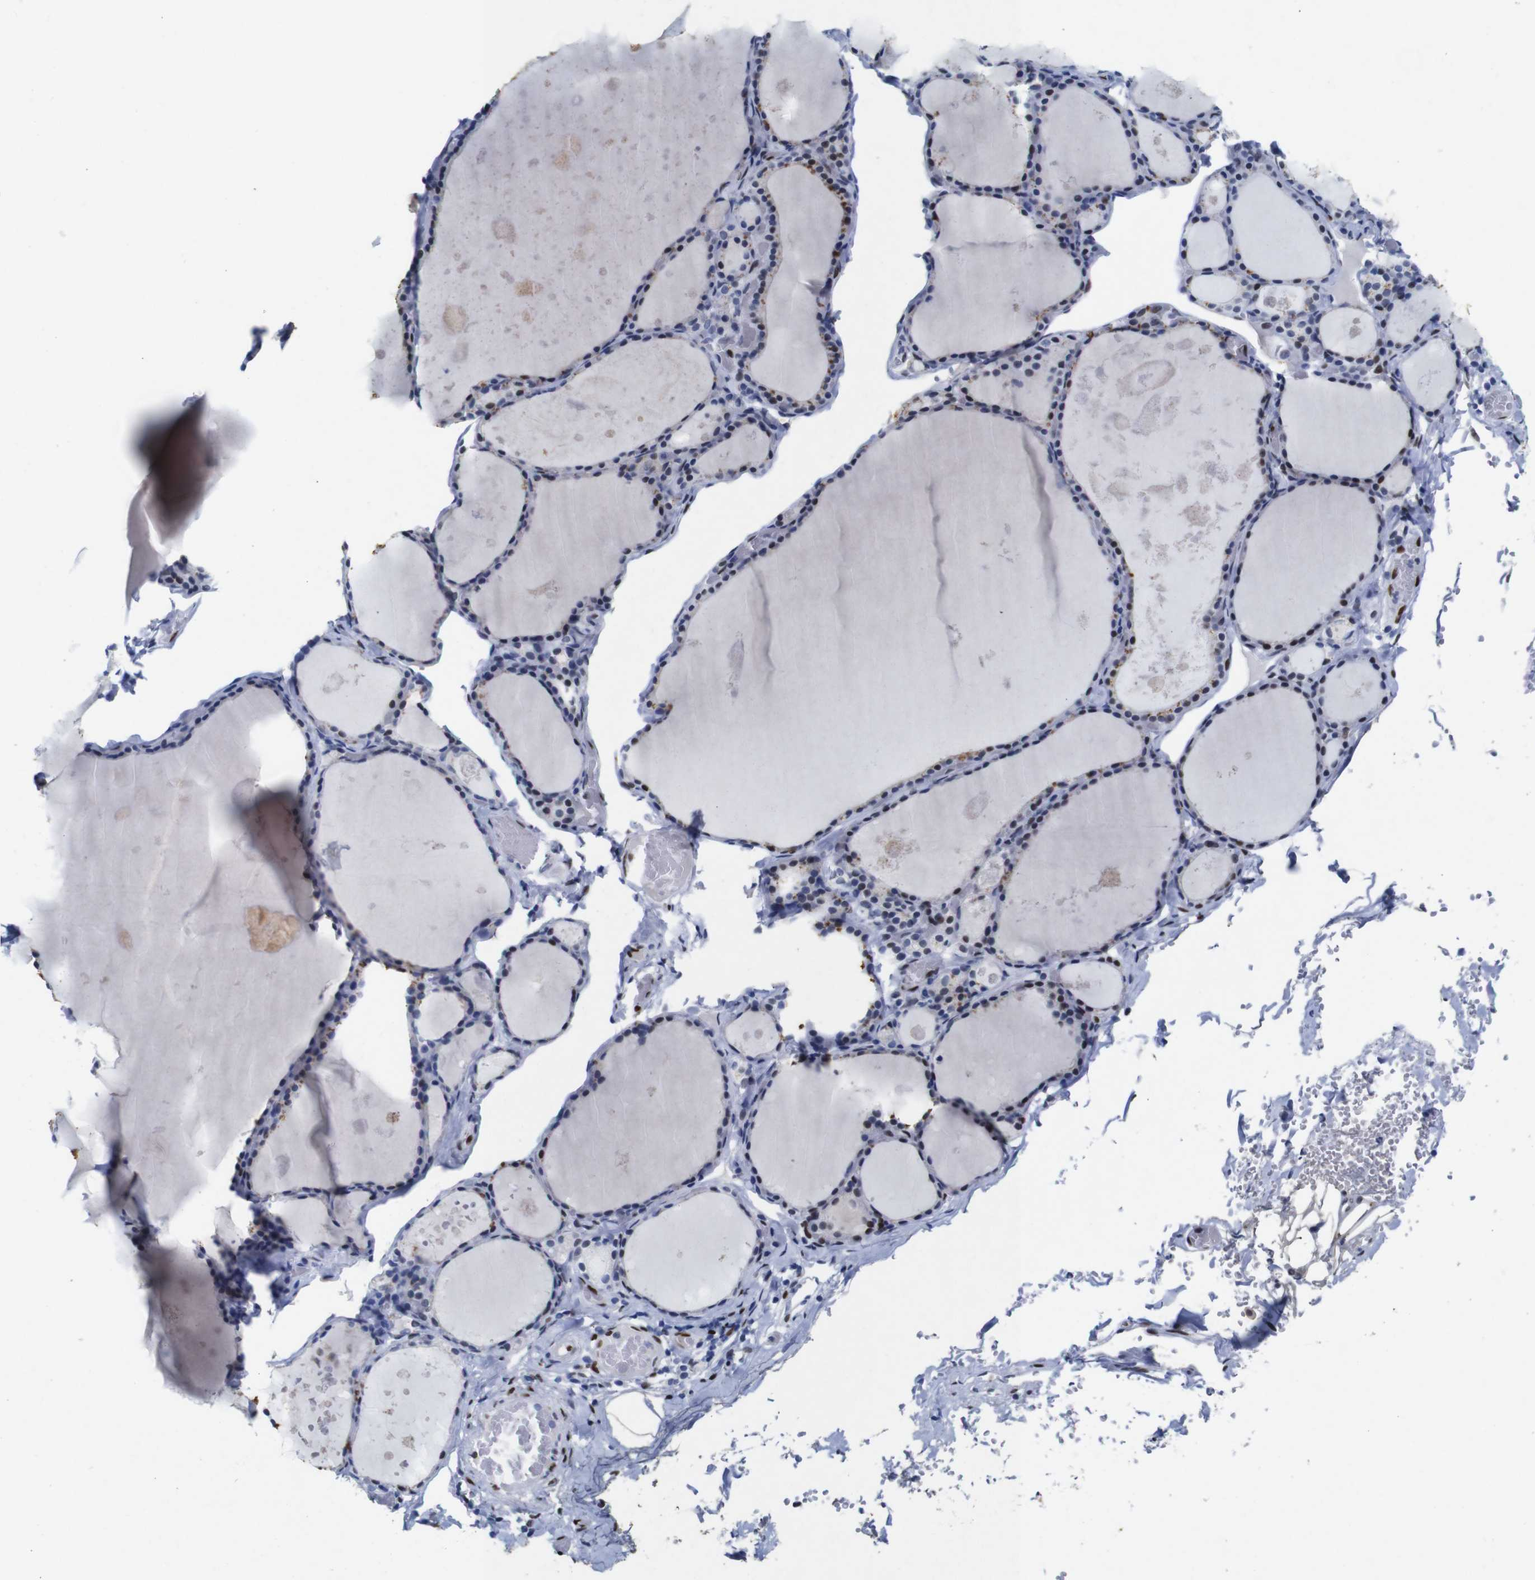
{"staining": {"intensity": "moderate", "quantity": "<25%", "location": "nuclear"}, "tissue": "thyroid gland", "cell_type": "Glandular cells", "image_type": "normal", "snomed": [{"axis": "morphology", "description": "Normal tissue, NOS"}, {"axis": "topography", "description": "Thyroid gland"}], "caption": "About <25% of glandular cells in normal thyroid gland reveal moderate nuclear protein expression as visualized by brown immunohistochemical staining.", "gene": "FOSL2", "patient": {"sex": "male", "age": 56}}